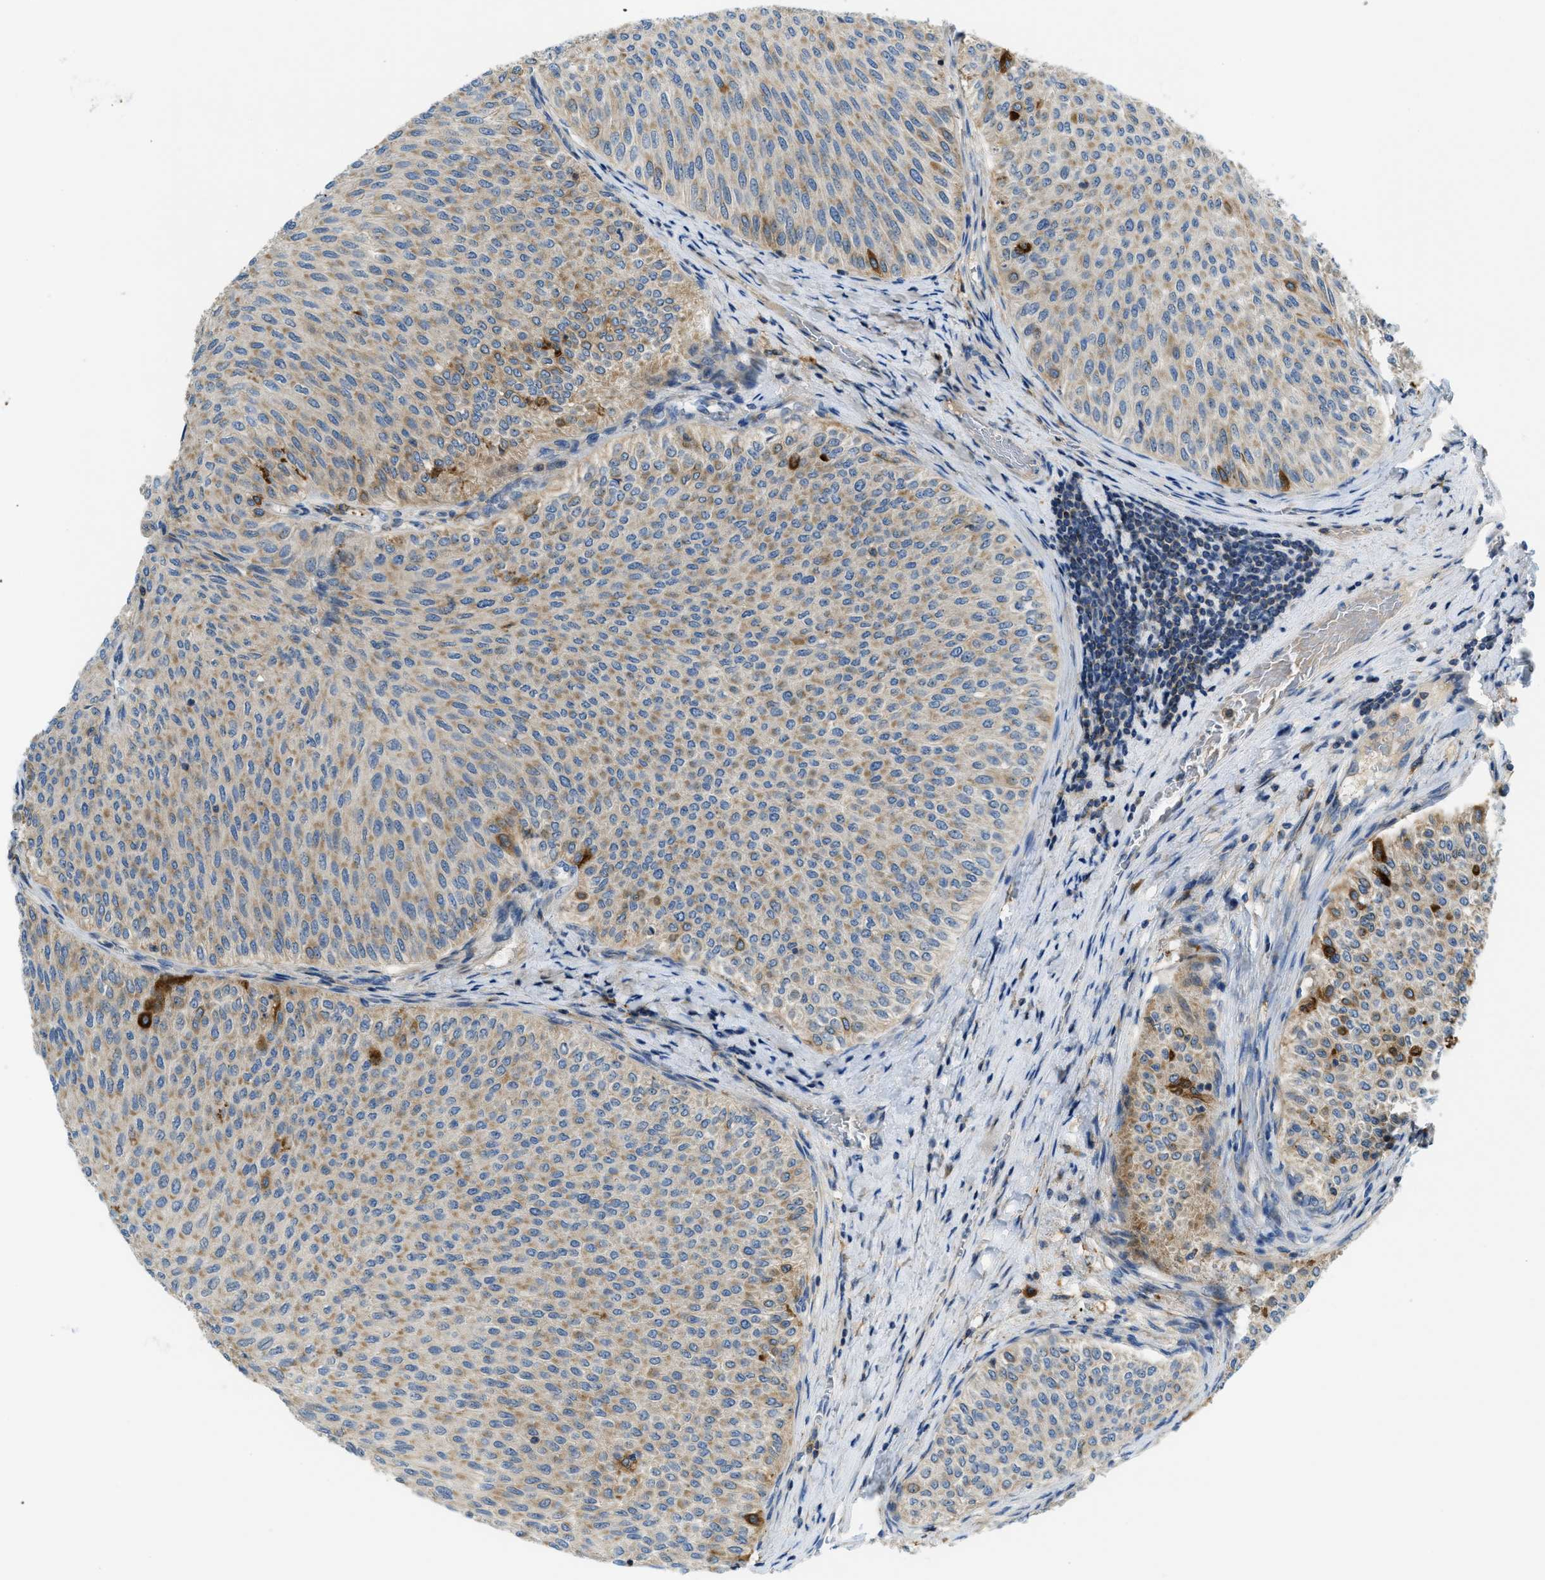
{"staining": {"intensity": "moderate", "quantity": "25%-75%", "location": "cytoplasmic/membranous"}, "tissue": "urothelial cancer", "cell_type": "Tumor cells", "image_type": "cancer", "snomed": [{"axis": "morphology", "description": "Urothelial carcinoma, Low grade"}, {"axis": "topography", "description": "Urinary bladder"}], "caption": "A brown stain shows moderate cytoplasmic/membranous staining of a protein in low-grade urothelial carcinoma tumor cells. The staining is performed using DAB (3,3'-diaminobenzidine) brown chromogen to label protein expression. The nuclei are counter-stained blue using hematoxylin.", "gene": "RFFL", "patient": {"sex": "male", "age": 78}}